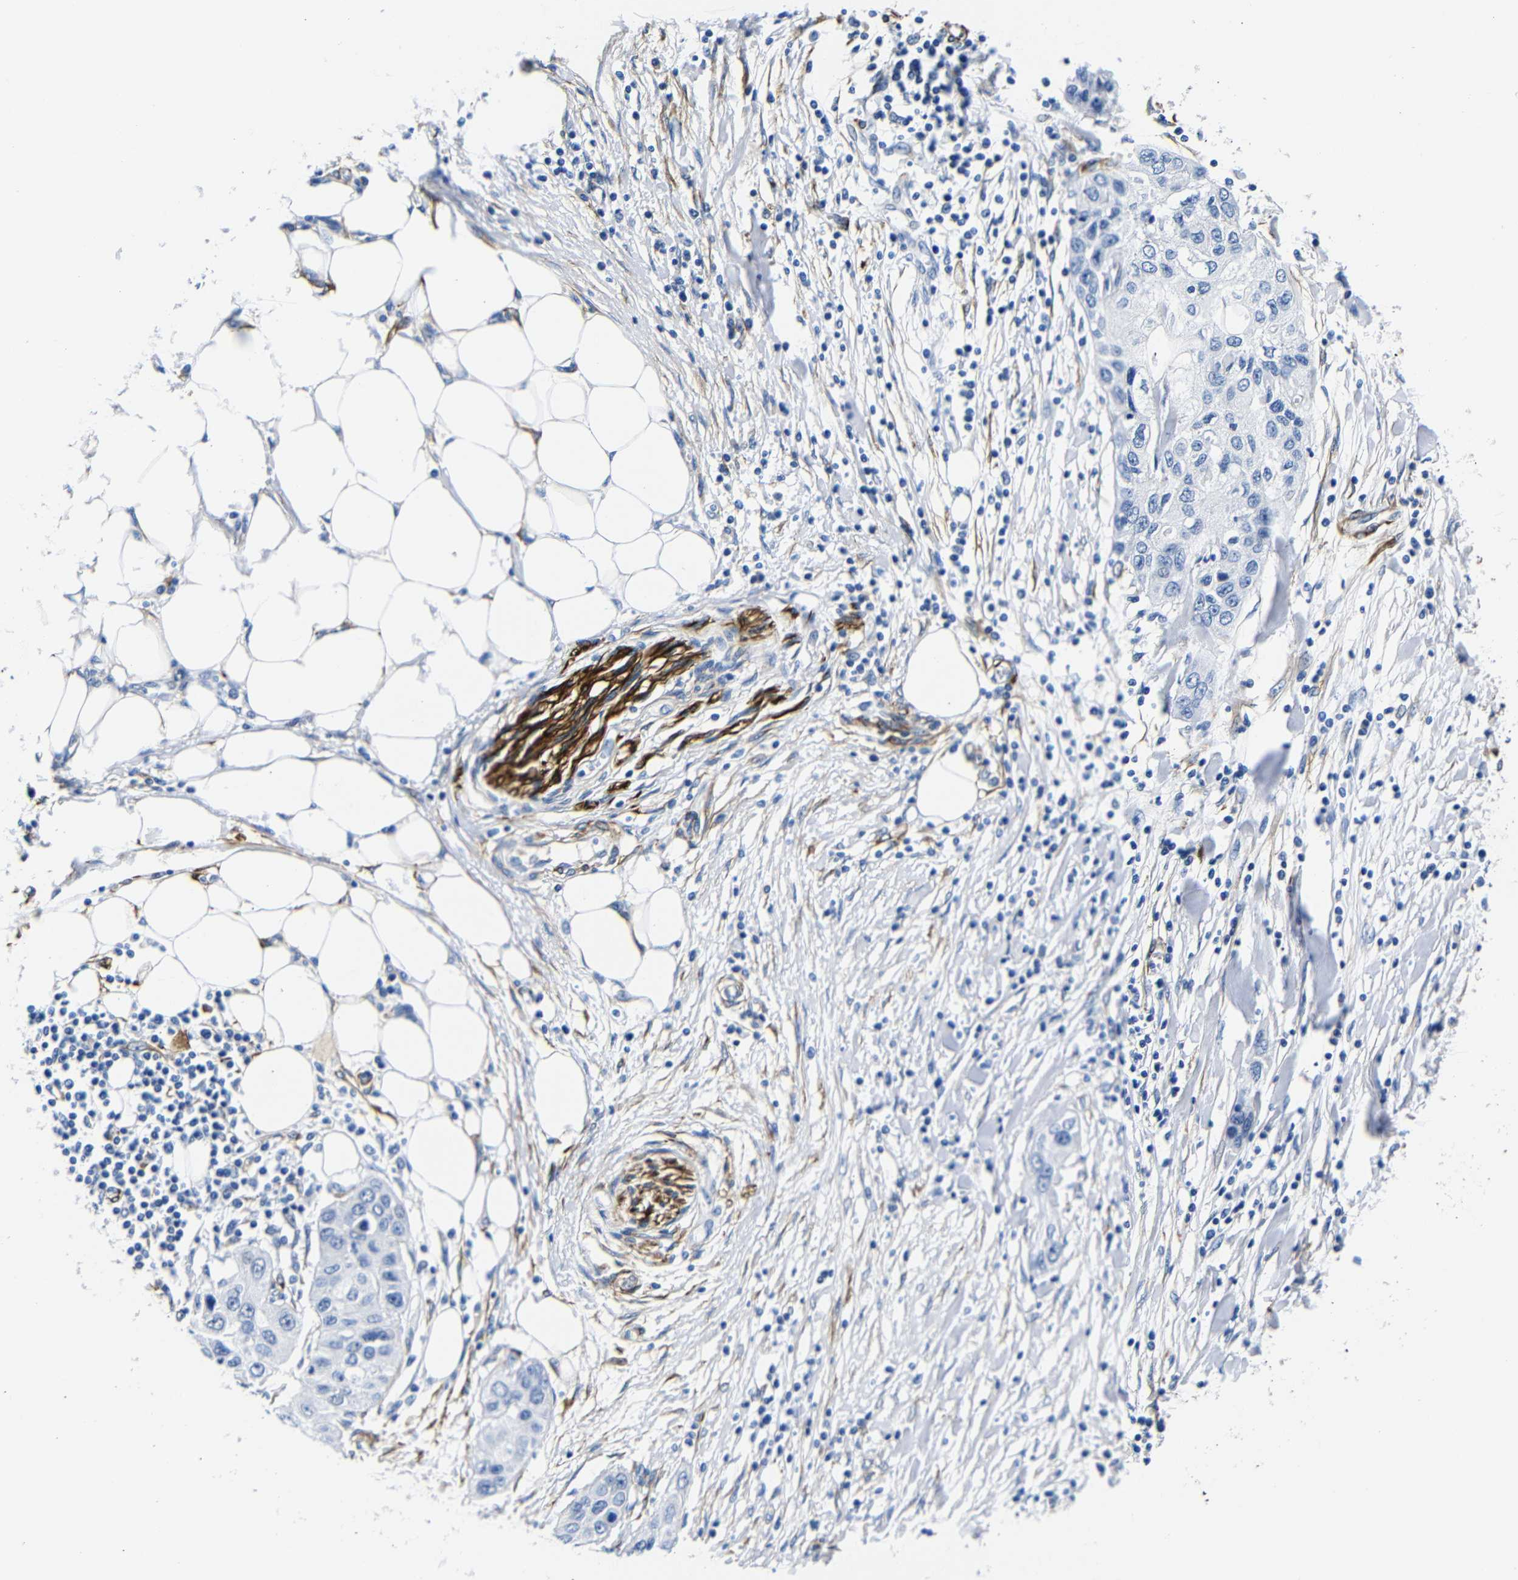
{"staining": {"intensity": "negative", "quantity": "none", "location": "none"}, "tissue": "pancreatic cancer", "cell_type": "Tumor cells", "image_type": "cancer", "snomed": [{"axis": "morphology", "description": "Adenocarcinoma, NOS"}, {"axis": "topography", "description": "Pancreas"}], "caption": "Immunohistochemical staining of human pancreatic cancer displays no significant expression in tumor cells. Brightfield microscopy of immunohistochemistry stained with DAB (brown) and hematoxylin (blue), captured at high magnification.", "gene": "LRIG1", "patient": {"sex": "female", "age": 70}}